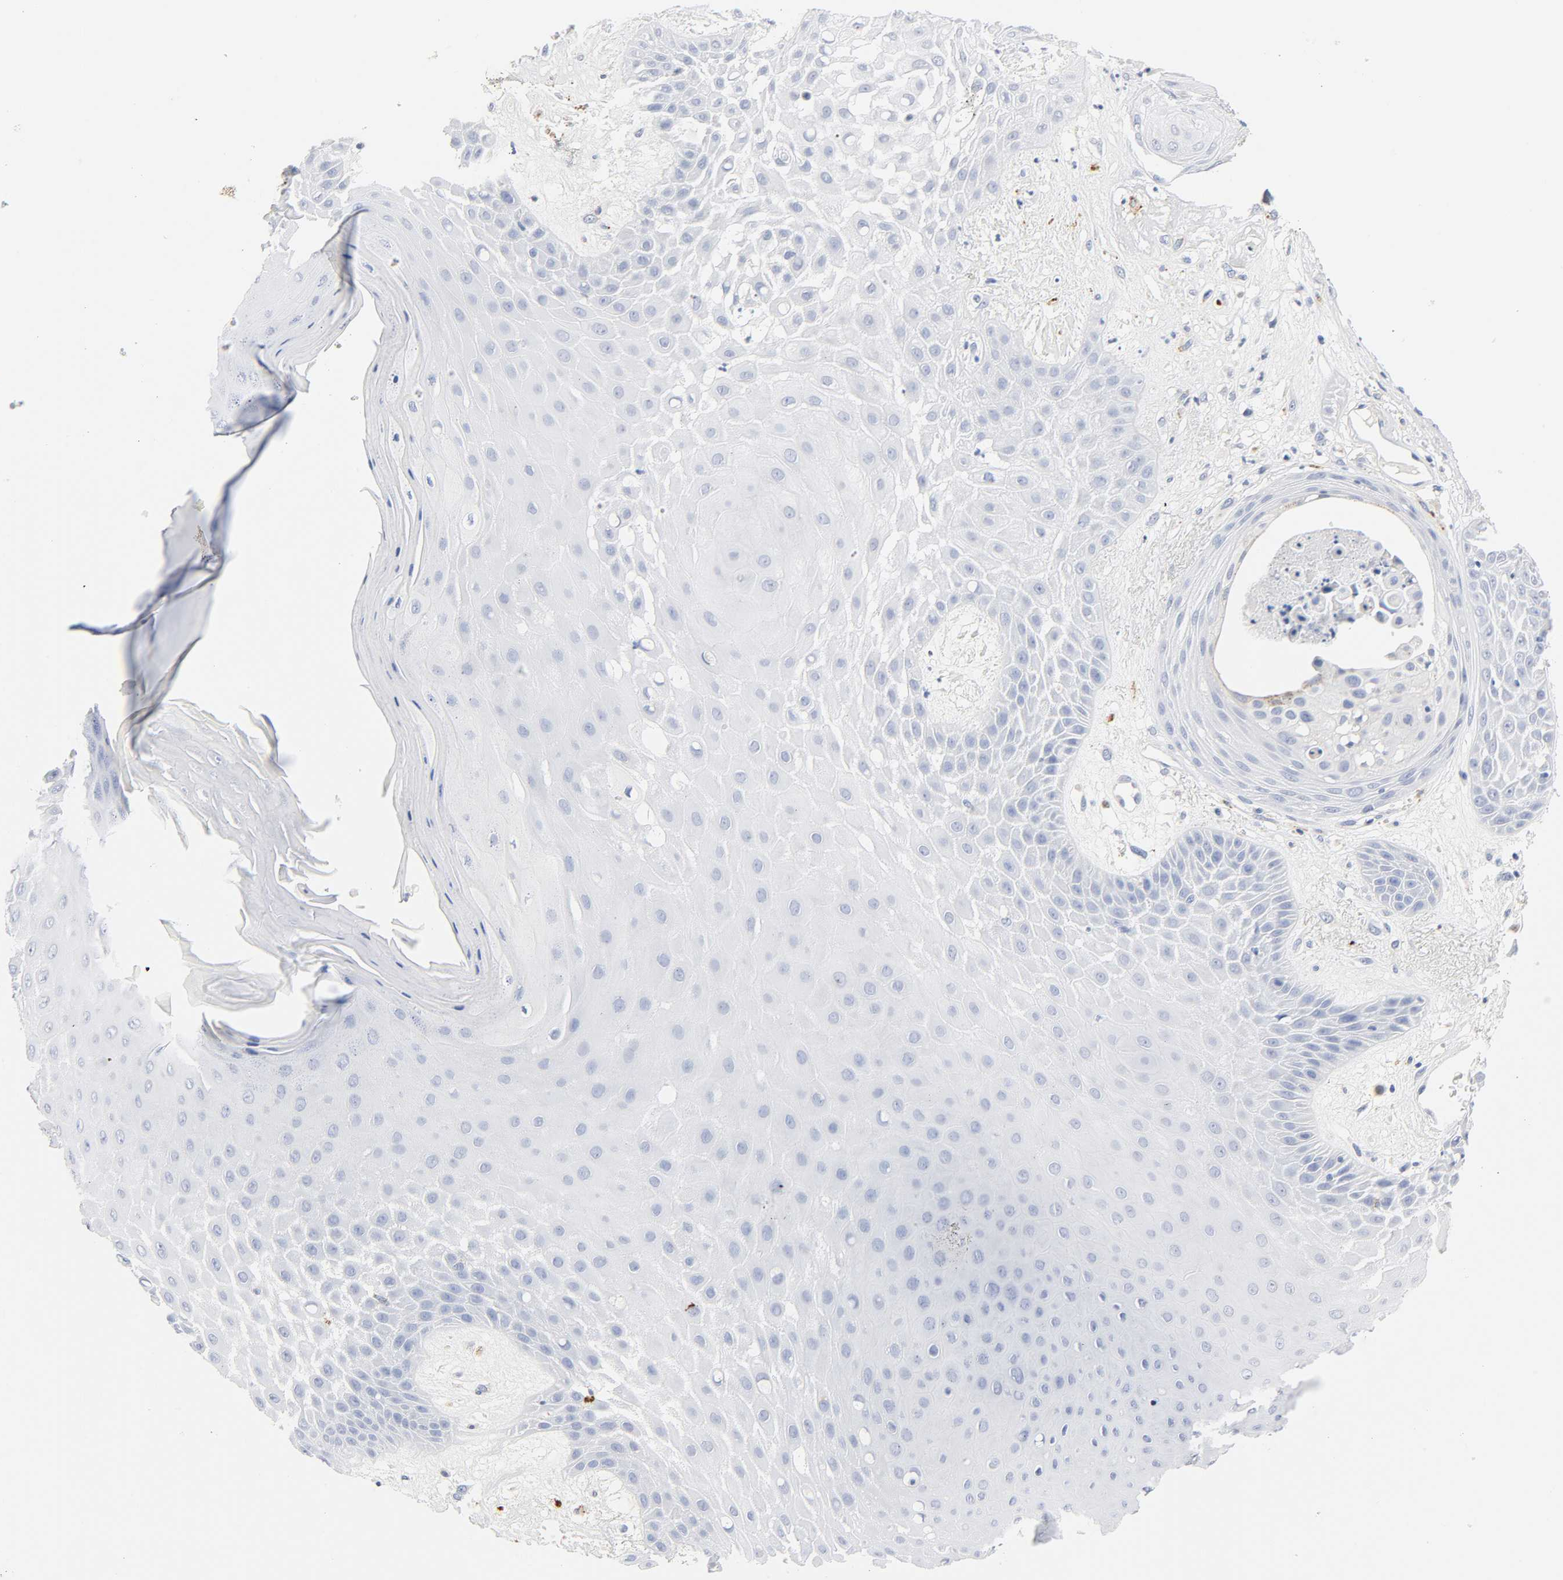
{"staining": {"intensity": "negative", "quantity": "none", "location": "none"}, "tissue": "skin cancer", "cell_type": "Tumor cells", "image_type": "cancer", "snomed": [{"axis": "morphology", "description": "Squamous cell carcinoma, NOS"}, {"axis": "topography", "description": "Skin"}], "caption": "Tumor cells are negative for brown protein staining in skin squamous cell carcinoma.", "gene": "PLP1", "patient": {"sex": "male", "age": 65}}